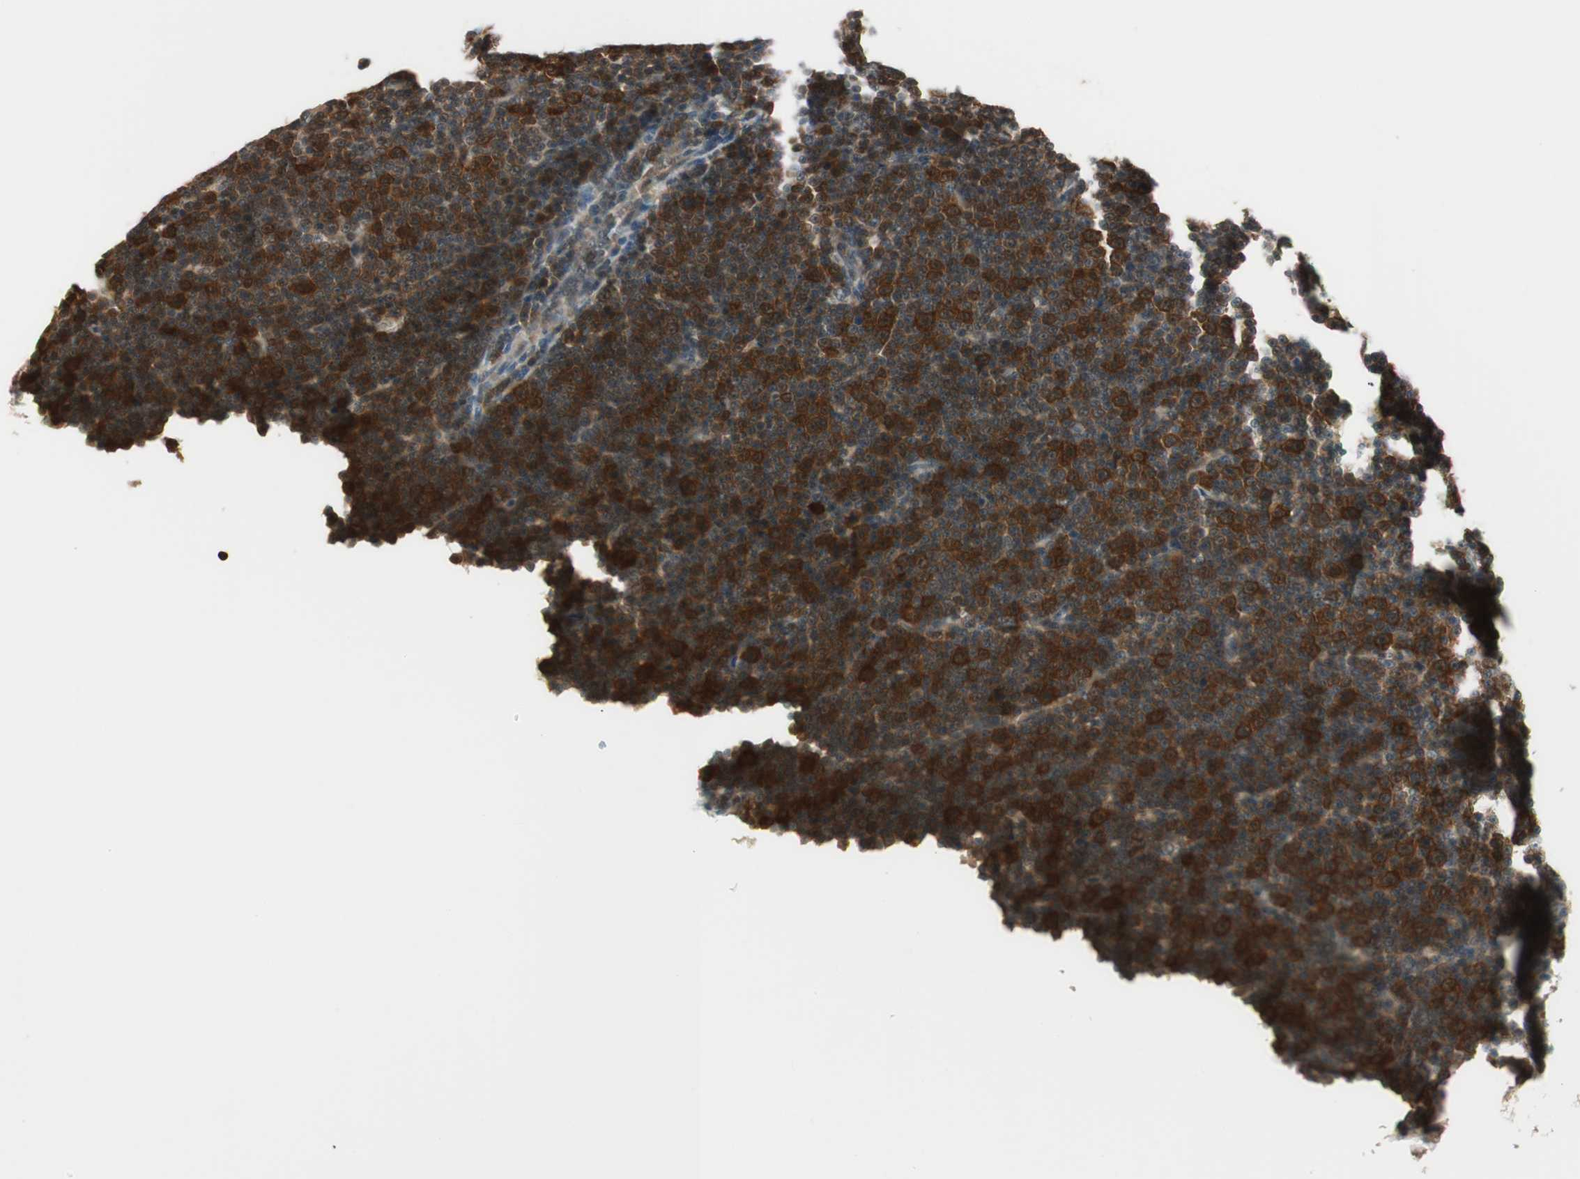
{"staining": {"intensity": "strong", "quantity": "25%-75%", "location": "cytoplasmic/membranous"}, "tissue": "lymphoma", "cell_type": "Tumor cells", "image_type": "cancer", "snomed": [{"axis": "morphology", "description": "Malignant lymphoma, non-Hodgkin's type, Low grade"}, {"axis": "topography", "description": "Lymph node"}], "caption": "Immunohistochemistry of lymphoma shows high levels of strong cytoplasmic/membranous positivity in approximately 25%-75% of tumor cells.", "gene": "IPO5", "patient": {"sex": "female", "age": 67}}